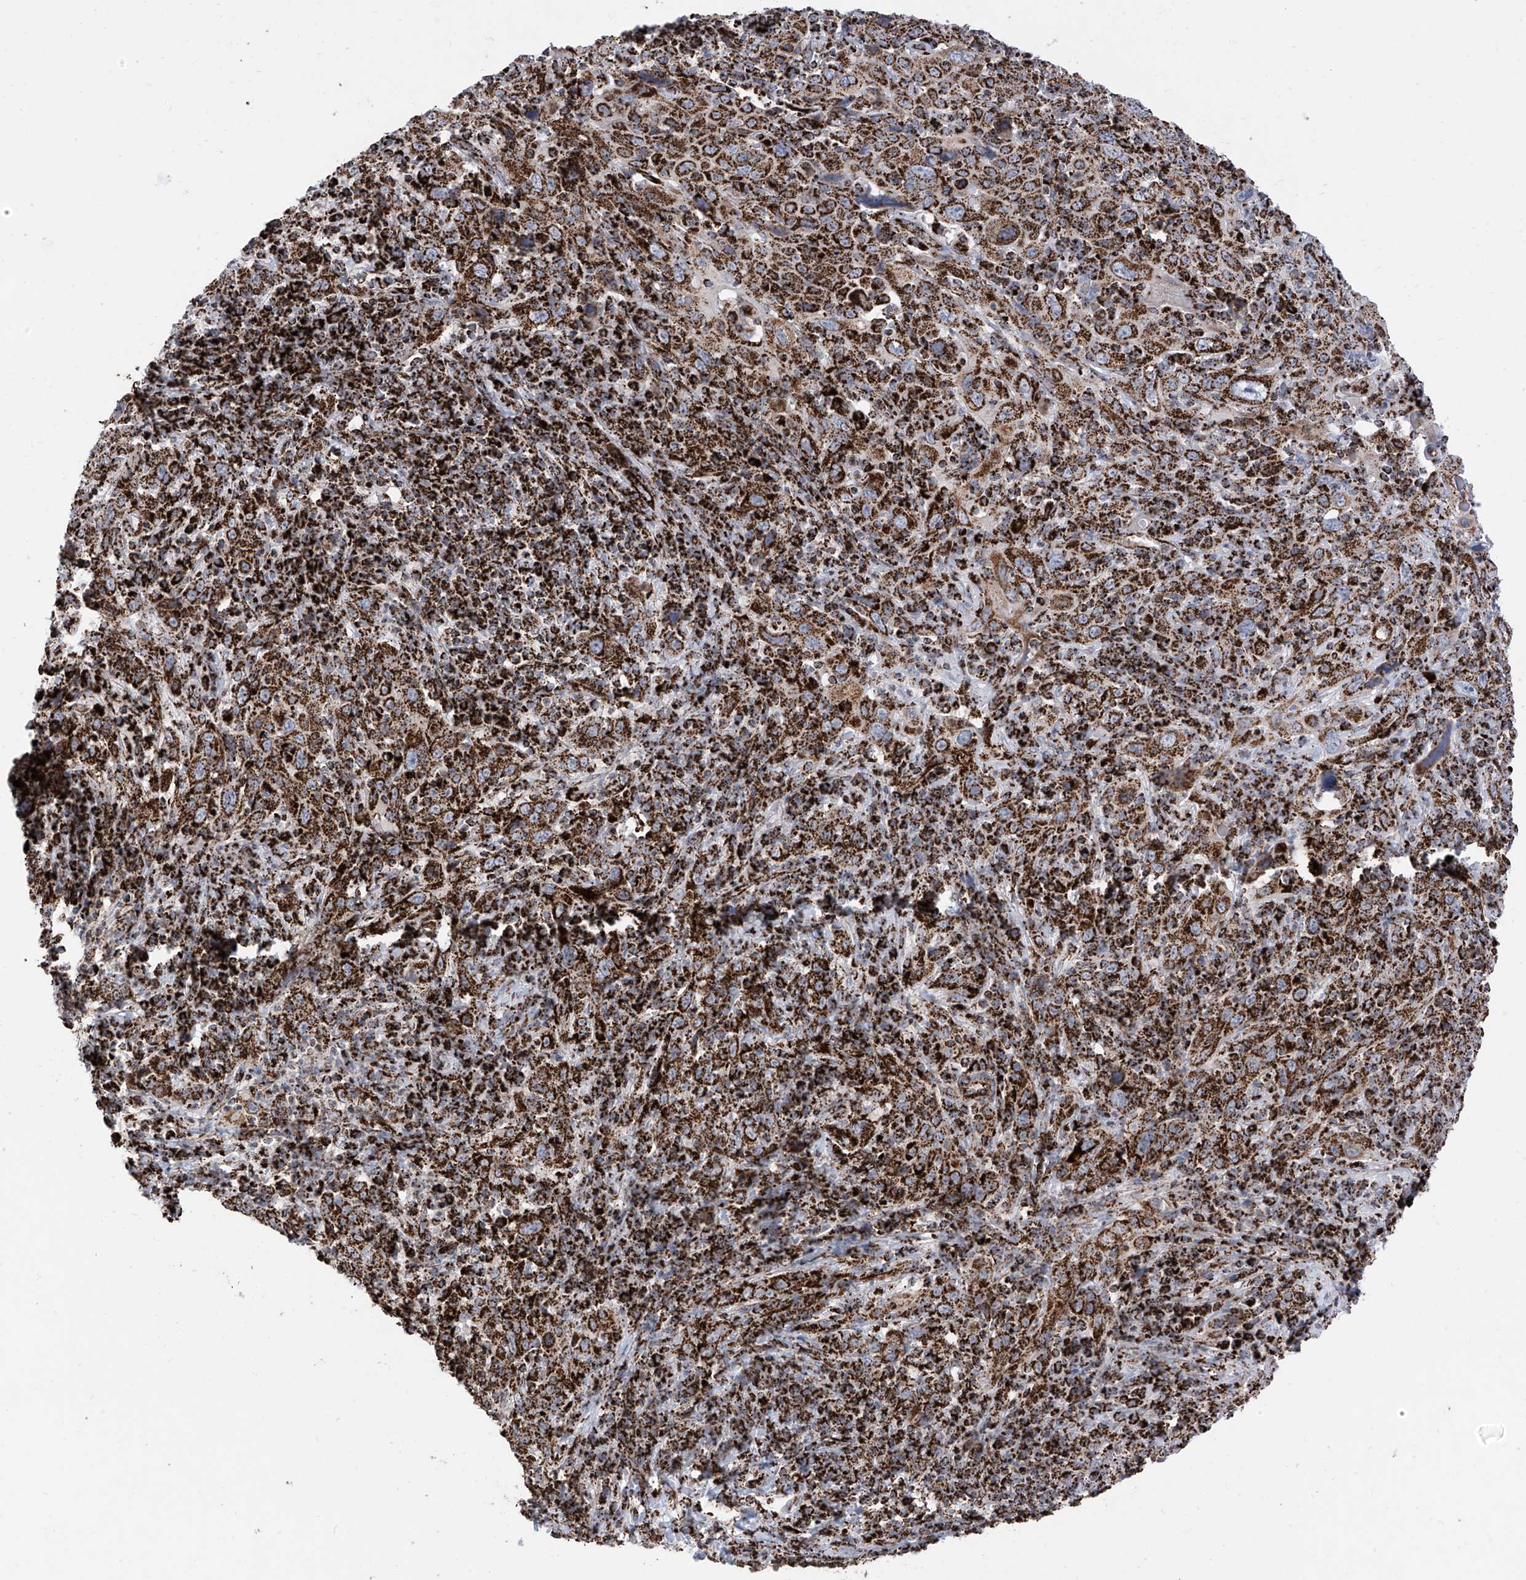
{"staining": {"intensity": "strong", "quantity": ">75%", "location": "cytoplasmic/membranous"}, "tissue": "cervical cancer", "cell_type": "Tumor cells", "image_type": "cancer", "snomed": [{"axis": "morphology", "description": "Squamous cell carcinoma, NOS"}, {"axis": "topography", "description": "Cervix"}], "caption": "The image exhibits a brown stain indicating the presence of a protein in the cytoplasmic/membranous of tumor cells in squamous cell carcinoma (cervical).", "gene": "COX5B", "patient": {"sex": "female", "age": 46}}